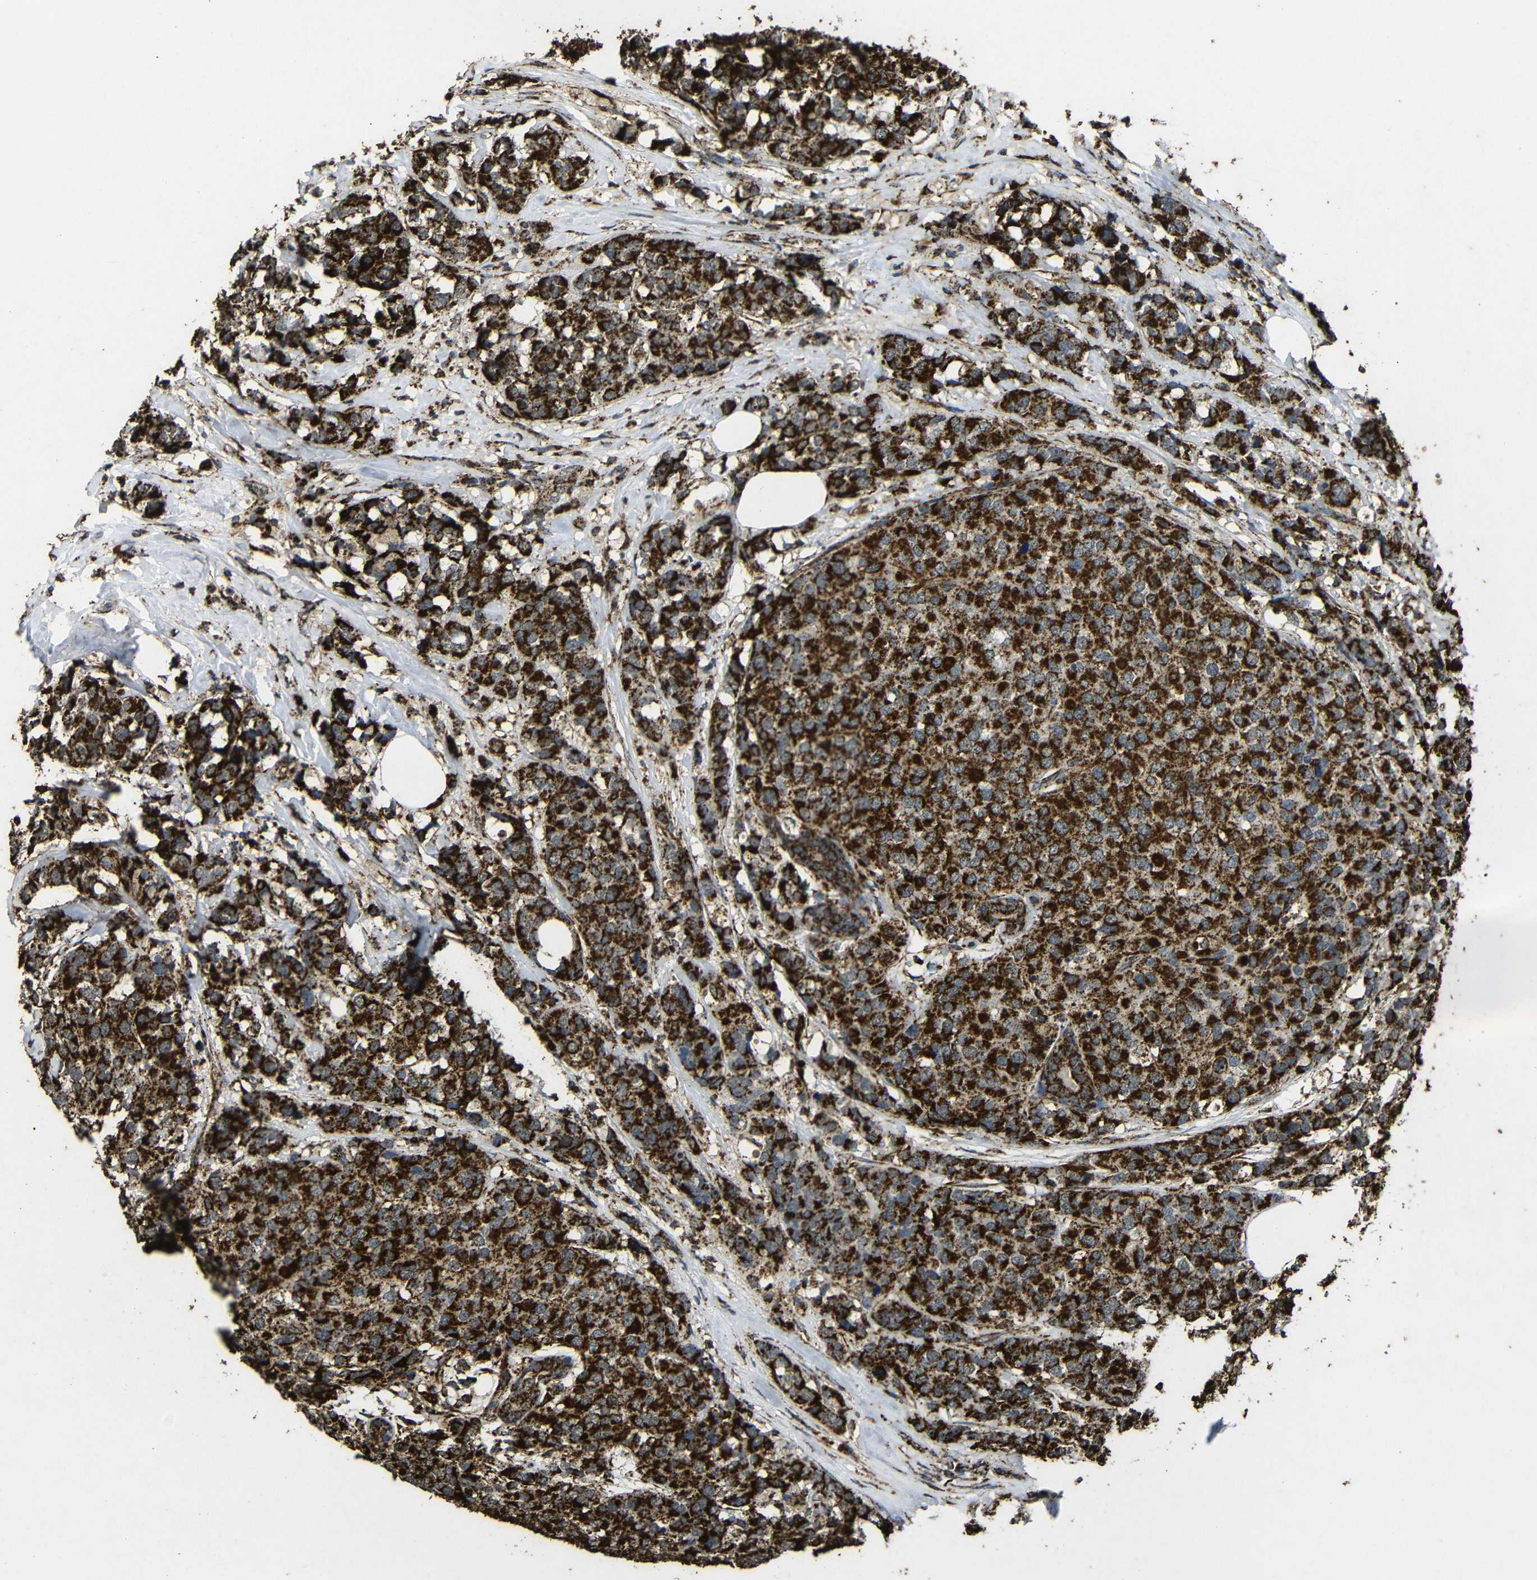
{"staining": {"intensity": "strong", "quantity": ">75%", "location": "cytoplasmic/membranous"}, "tissue": "breast cancer", "cell_type": "Tumor cells", "image_type": "cancer", "snomed": [{"axis": "morphology", "description": "Lobular carcinoma"}, {"axis": "topography", "description": "Breast"}], "caption": "Protein staining displays strong cytoplasmic/membranous staining in approximately >75% of tumor cells in breast cancer.", "gene": "ATP5F1A", "patient": {"sex": "female", "age": 59}}